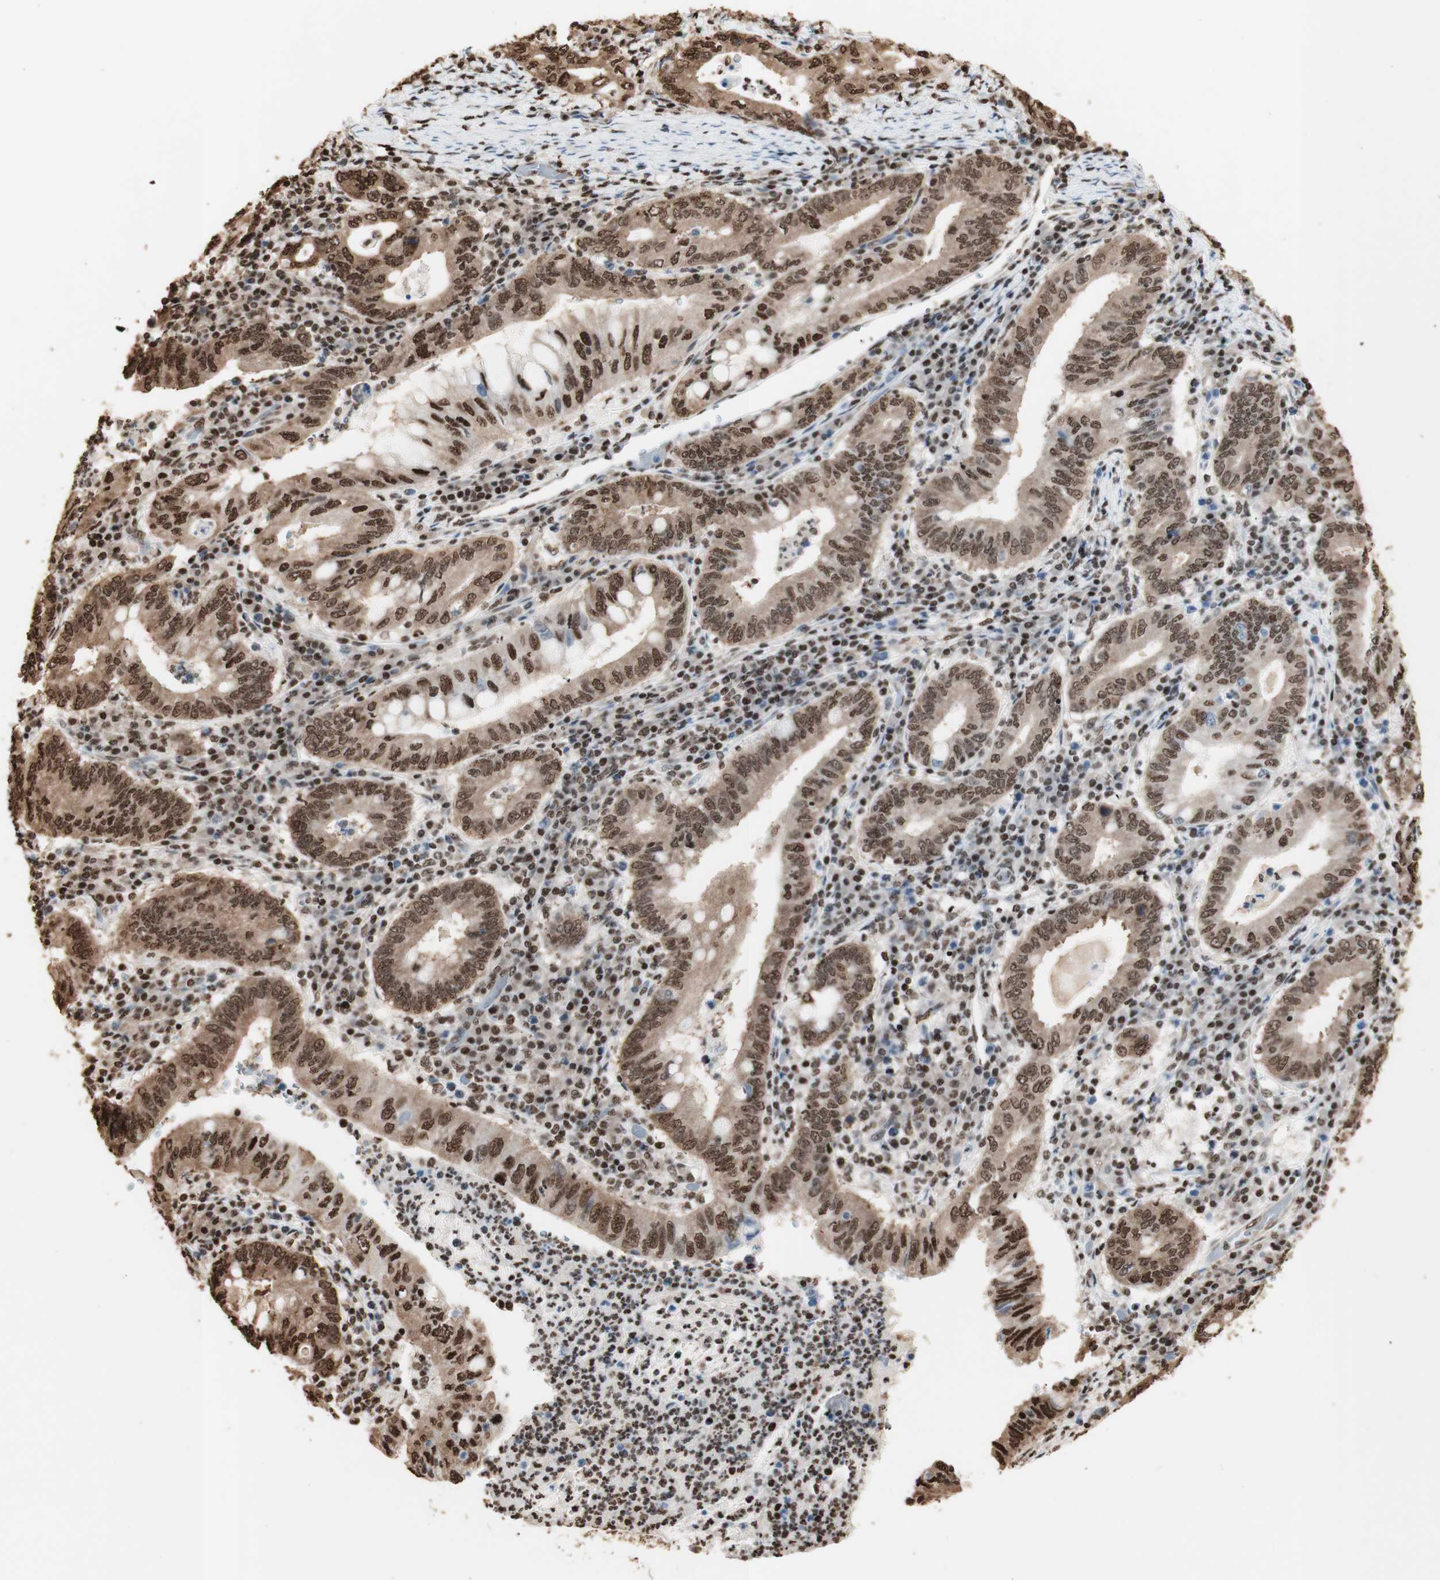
{"staining": {"intensity": "moderate", "quantity": ">75%", "location": "cytoplasmic/membranous,nuclear"}, "tissue": "stomach cancer", "cell_type": "Tumor cells", "image_type": "cancer", "snomed": [{"axis": "morphology", "description": "Normal tissue, NOS"}, {"axis": "morphology", "description": "Adenocarcinoma, NOS"}, {"axis": "topography", "description": "Esophagus"}, {"axis": "topography", "description": "Stomach, upper"}, {"axis": "topography", "description": "Peripheral nerve tissue"}], "caption": "This micrograph displays adenocarcinoma (stomach) stained with IHC to label a protein in brown. The cytoplasmic/membranous and nuclear of tumor cells show moderate positivity for the protein. Nuclei are counter-stained blue.", "gene": "HNRNPA2B1", "patient": {"sex": "male", "age": 62}}